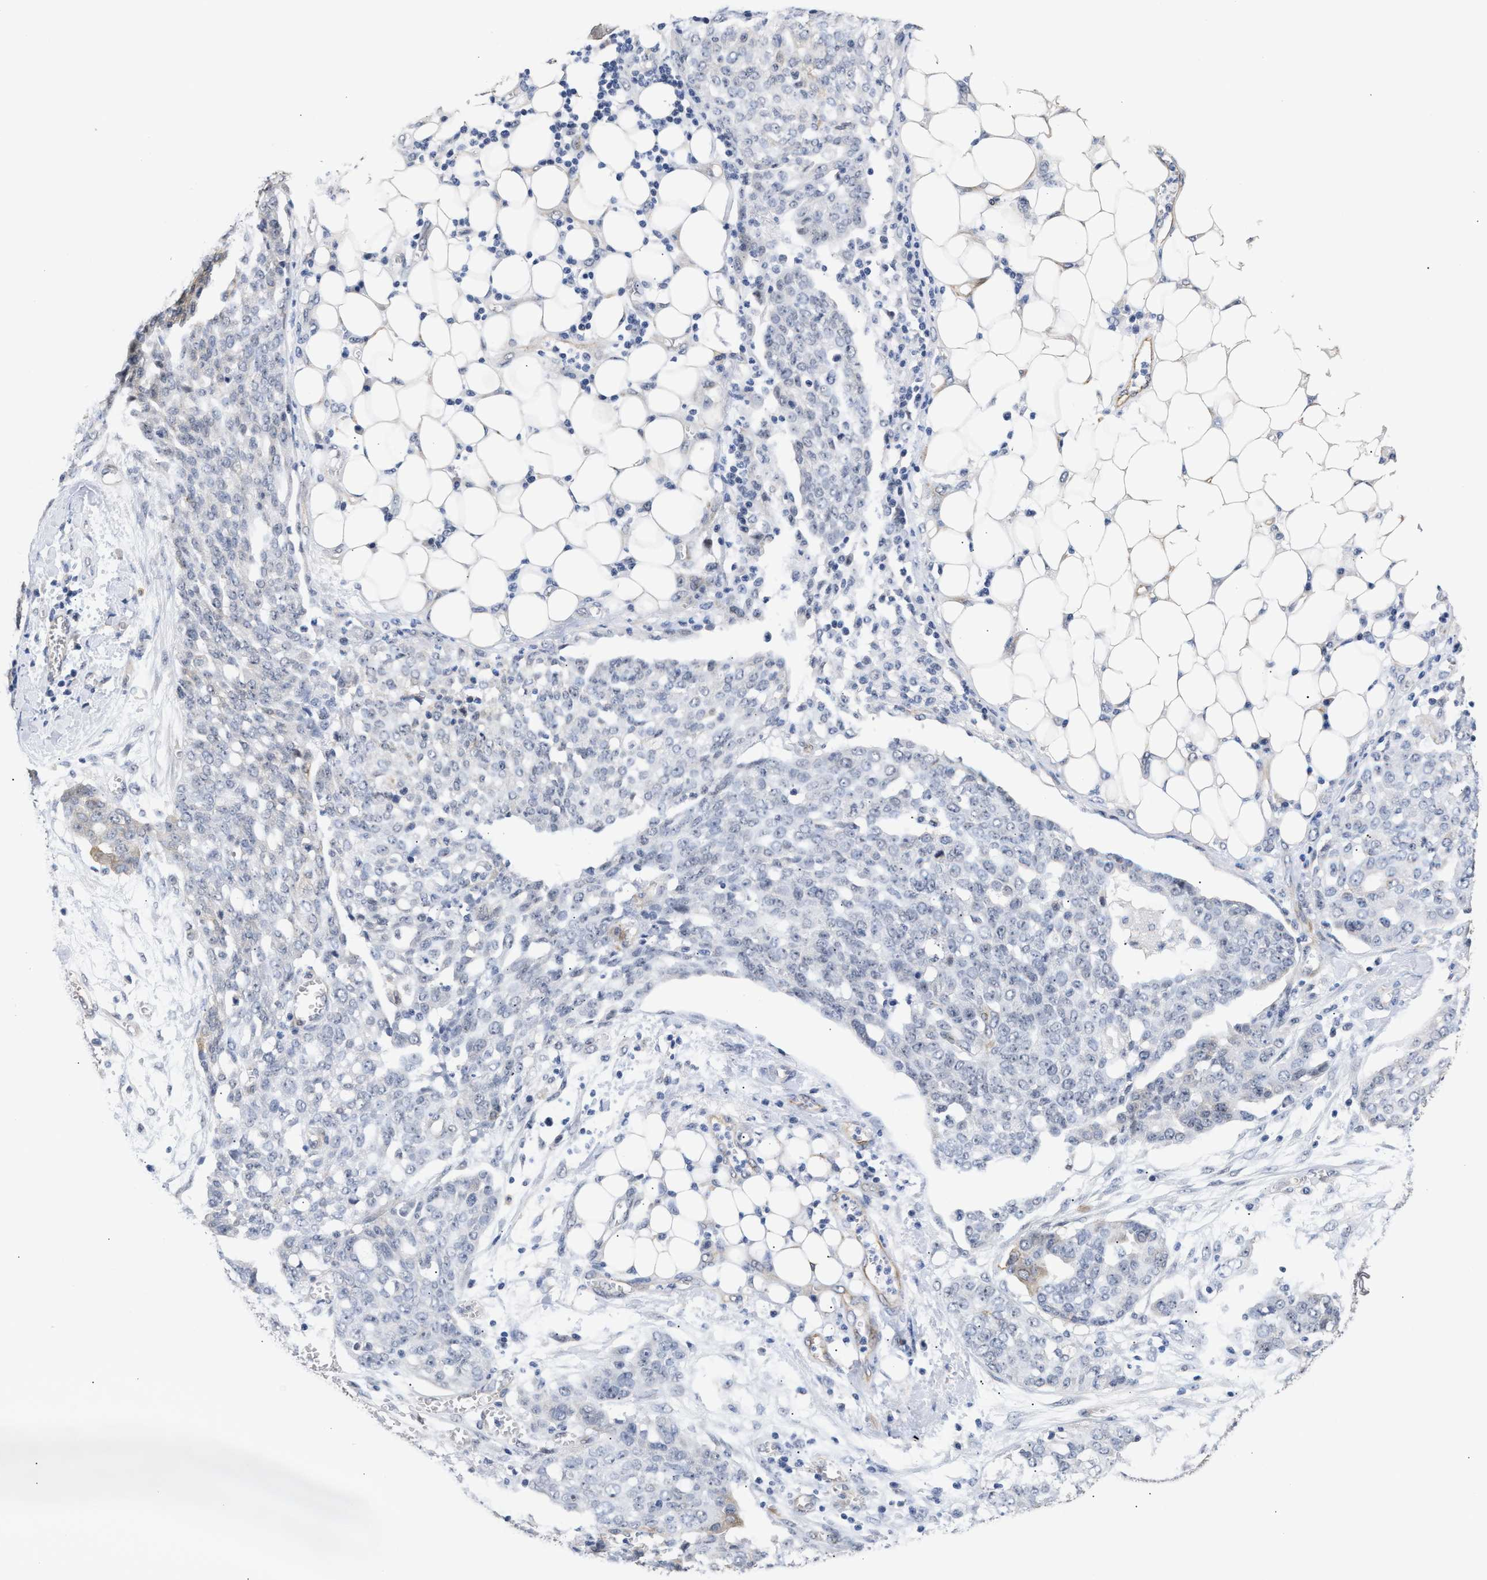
{"staining": {"intensity": "negative", "quantity": "none", "location": "none"}, "tissue": "ovarian cancer", "cell_type": "Tumor cells", "image_type": "cancer", "snomed": [{"axis": "morphology", "description": "Cystadenocarcinoma, serous, NOS"}, {"axis": "topography", "description": "Soft tissue"}, {"axis": "topography", "description": "Ovary"}], "caption": "Ovarian serous cystadenocarcinoma was stained to show a protein in brown. There is no significant positivity in tumor cells.", "gene": "AHNAK2", "patient": {"sex": "female", "age": 57}}